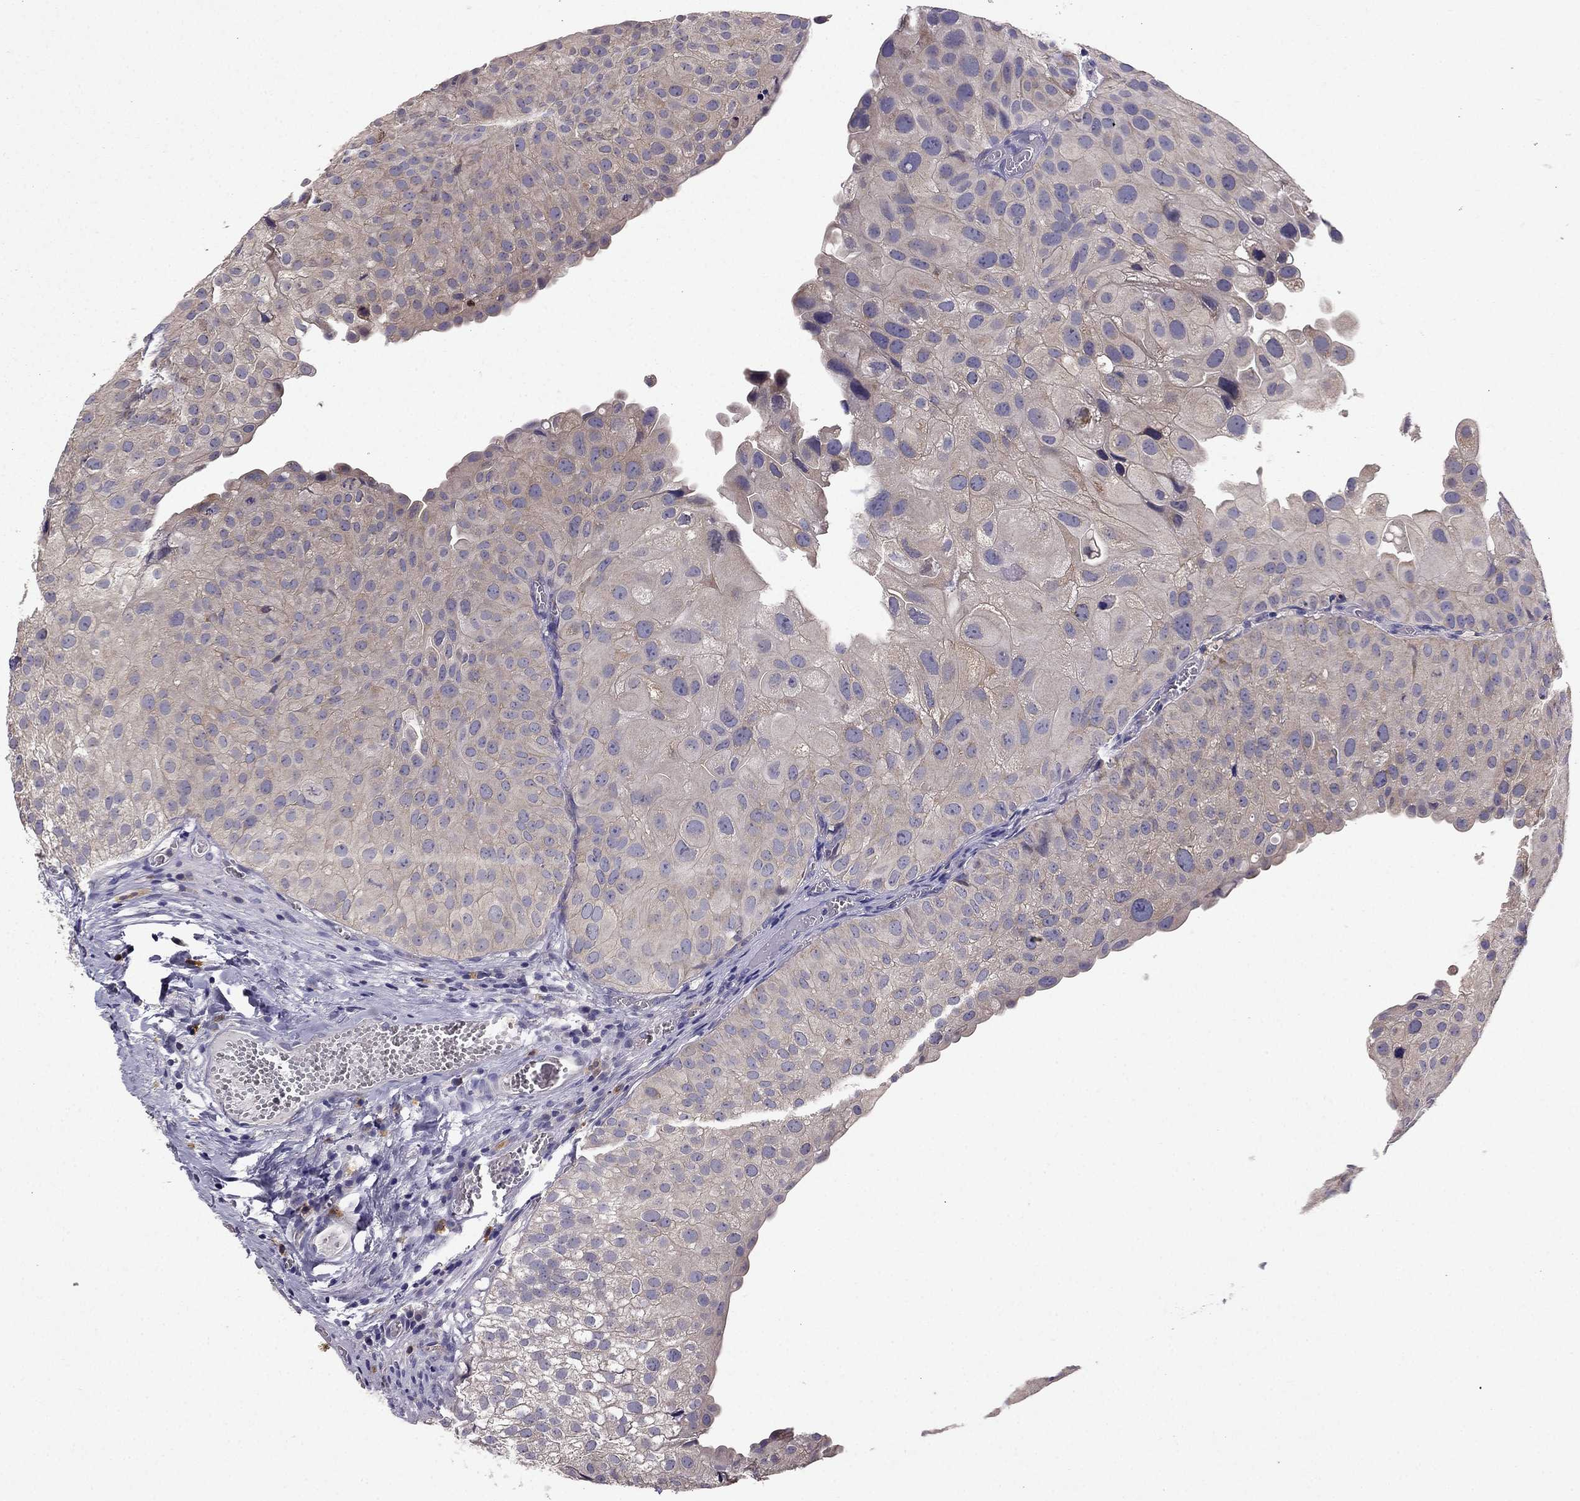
{"staining": {"intensity": "weak", "quantity": "25%-75%", "location": "cytoplasmic/membranous"}, "tissue": "urothelial cancer", "cell_type": "Tumor cells", "image_type": "cancer", "snomed": [{"axis": "morphology", "description": "Urothelial carcinoma, Low grade"}, {"axis": "topography", "description": "Urinary bladder"}], "caption": "Immunohistochemical staining of human urothelial cancer displays low levels of weak cytoplasmic/membranous protein expression in approximately 25%-75% of tumor cells.", "gene": "STXBP5", "patient": {"sex": "female", "age": 78}}